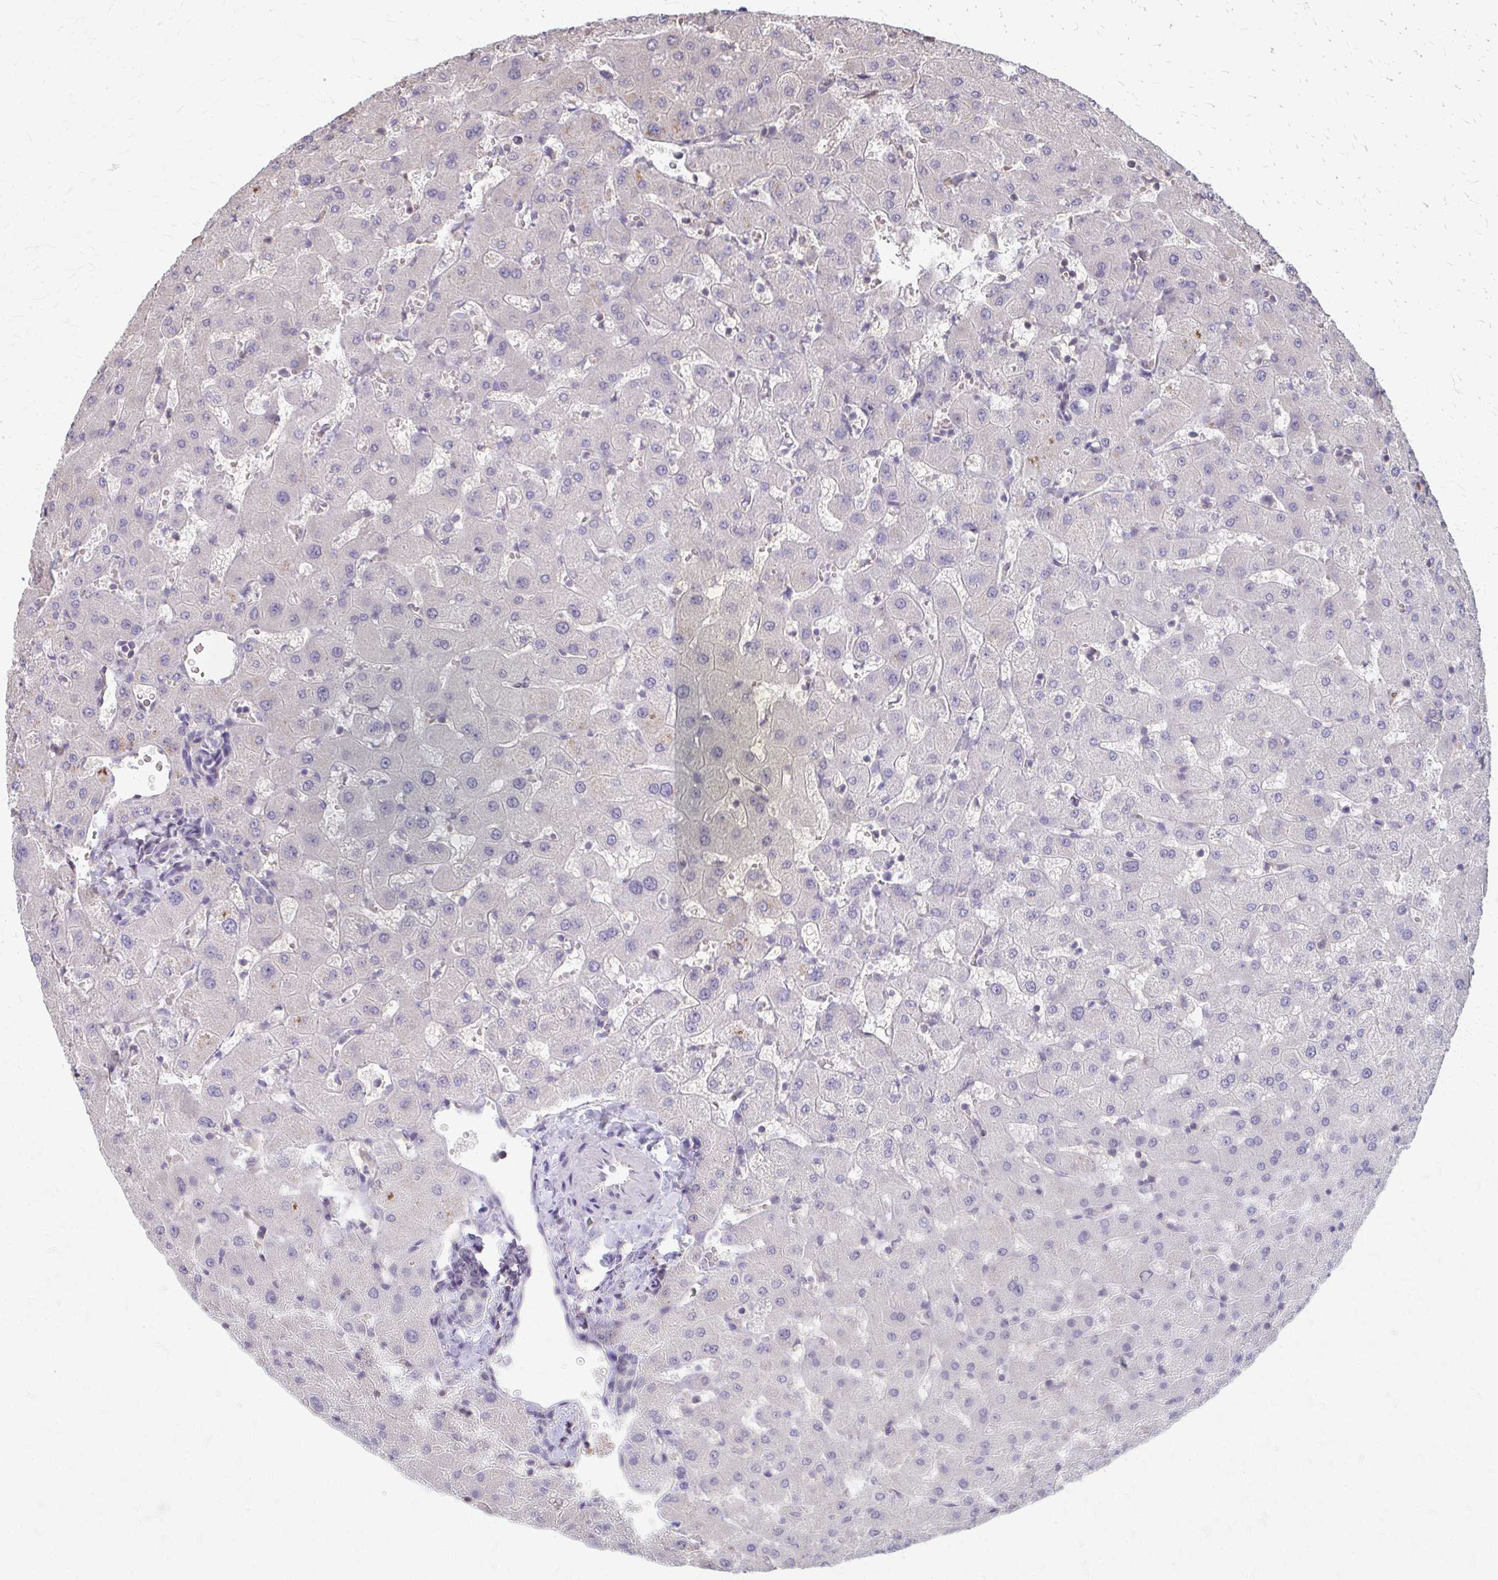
{"staining": {"intensity": "negative", "quantity": "none", "location": "none"}, "tissue": "liver", "cell_type": "Cholangiocytes", "image_type": "normal", "snomed": [{"axis": "morphology", "description": "Normal tissue, NOS"}, {"axis": "topography", "description": "Liver"}], "caption": "Immunohistochemistry of benign human liver demonstrates no positivity in cholangiocytes. (IHC, brightfield microscopy, high magnification).", "gene": "RABGAP1L", "patient": {"sex": "female", "age": 63}}